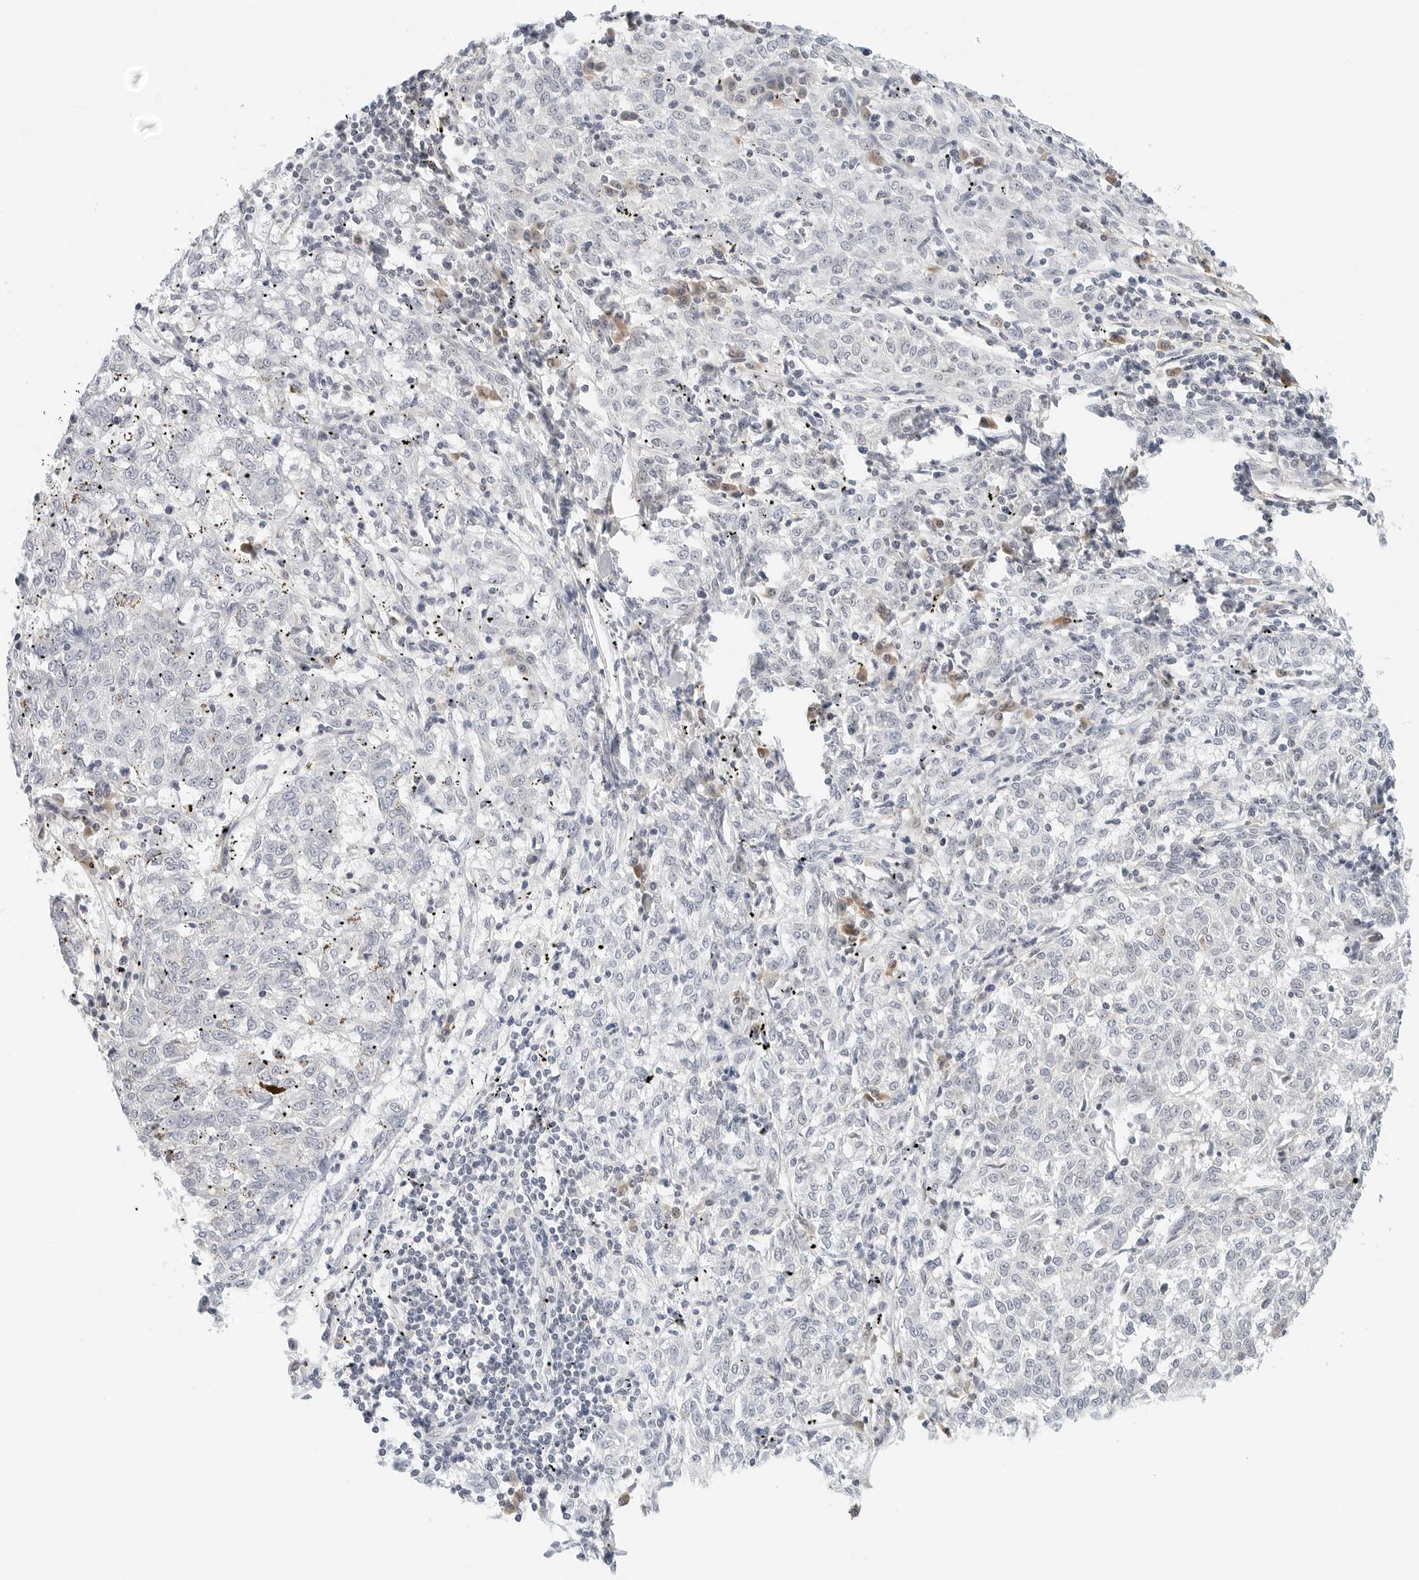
{"staining": {"intensity": "negative", "quantity": "none", "location": "none"}, "tissue": "melanoma", "cell_type": "Tumor cells", "image_type": "cancer", "snomed": [{"axis": "morphology", "description": "Malignant melanoma, NOS"}, {"axis": "topography", "description": "Skin"}], "caption": "IHC image of melanoma stained for a protein (brown), which displays no expression in tumor cells. (DAB IHC with hematoxylin counter stain).", "gene": "PKDCC", "patient": {"sex": "female", "age": 72}}